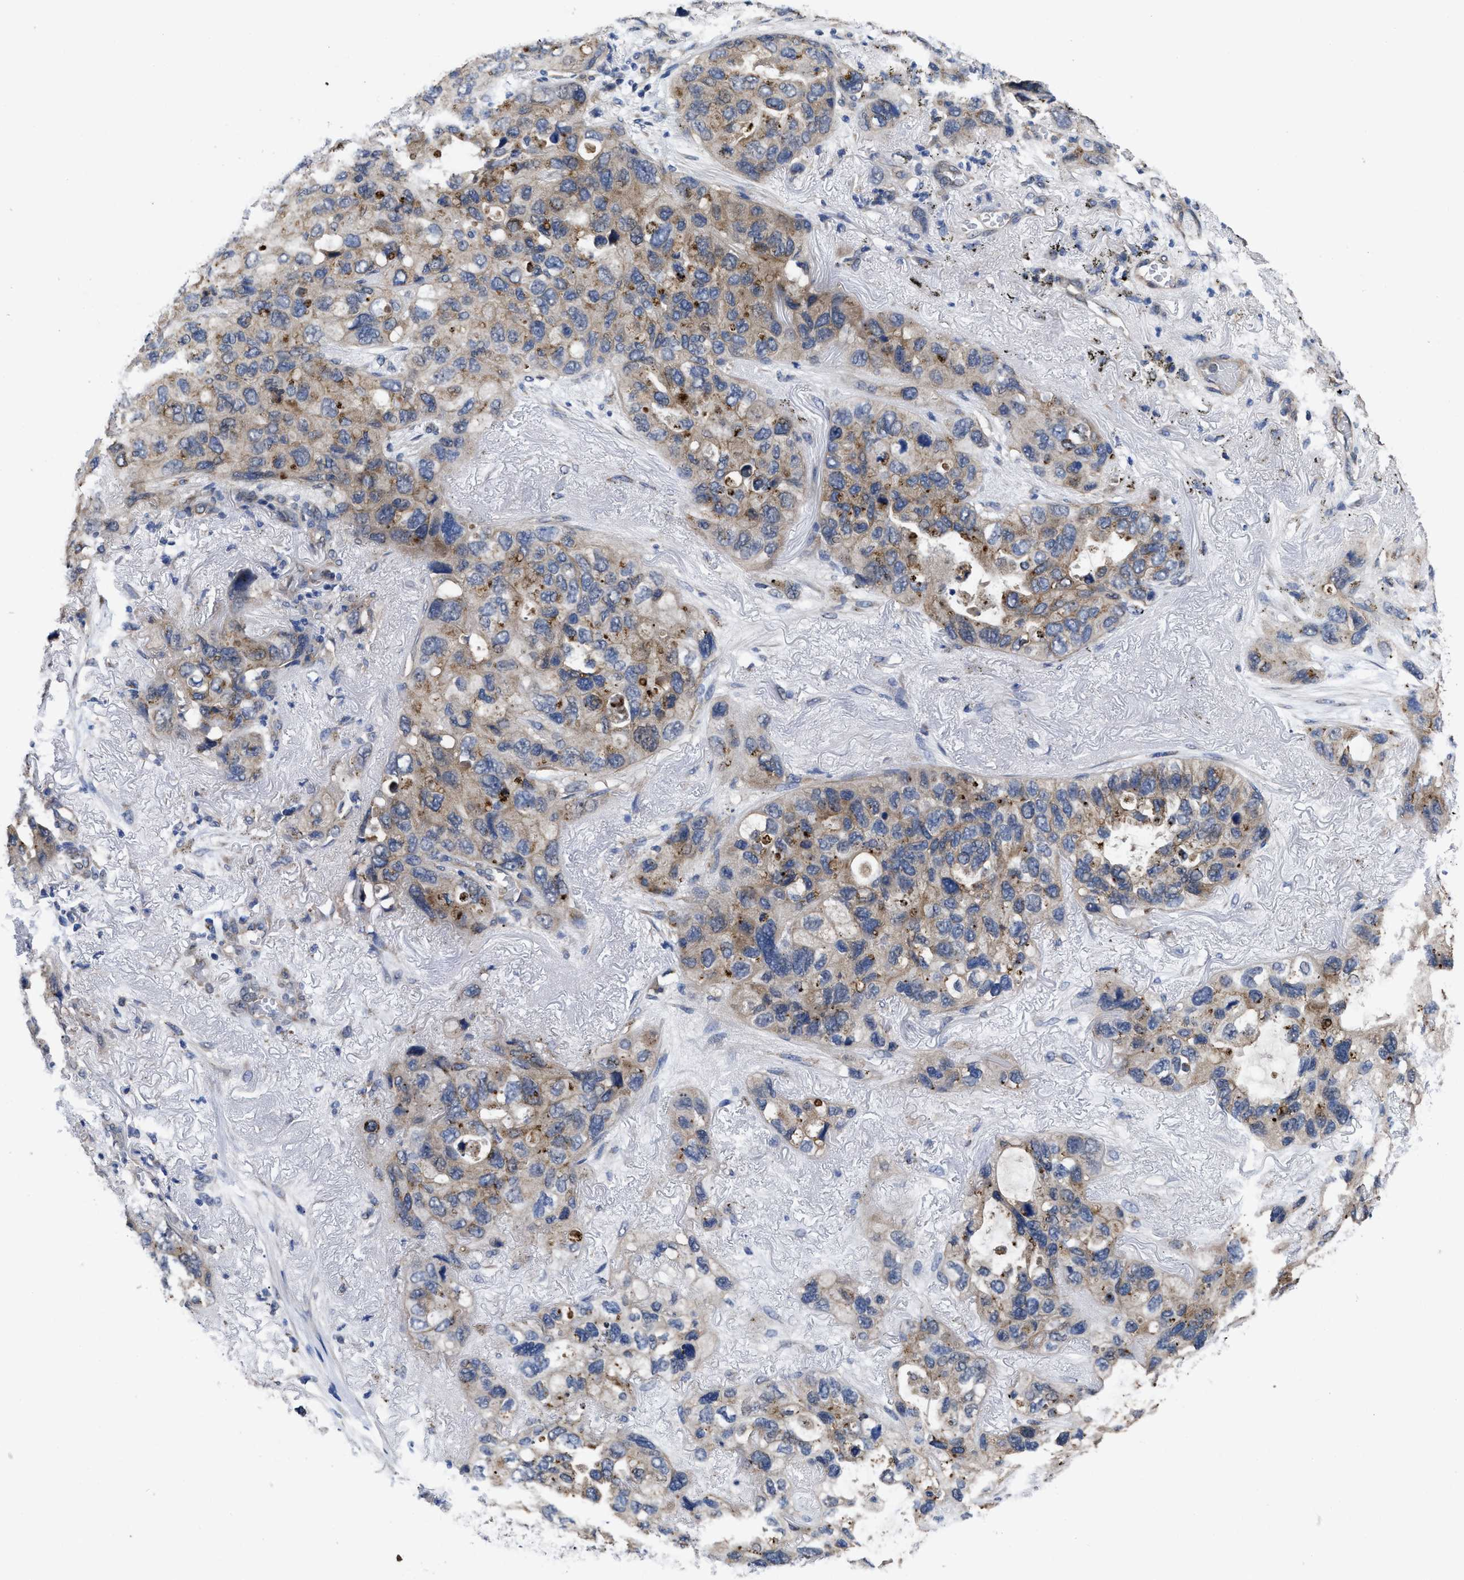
{"staining": {"intensity": "weak", "quantity": ">75%", "location": "cytoplasmic/membranous"}, "tissue": "lung cancer", "cell_type": "Tumor cells", "image_type": "cancer", "snomed": [{"axis": "morphology", "description": "Squamous cell carcinoma, NOS"}, {"axis": "topography", "description": "Lung"}], "caption": "High-magnification brightfield microscopy of lung cancer (squamous cell carcinoma) stained with DAB (3,3'-diaminobenzidine) (brown) and counterstained with hematoxylin (blue). tumor cells exhibit weak cytoplasmic/membranous staining is present in approximately>75% of cells. (DAB (3,3'-diaminobenzidine) IHC, brown staining for protein, blue staining for nuclei).", "gene": "PKD2", "patient": {"sex": "female", "age": 73}}